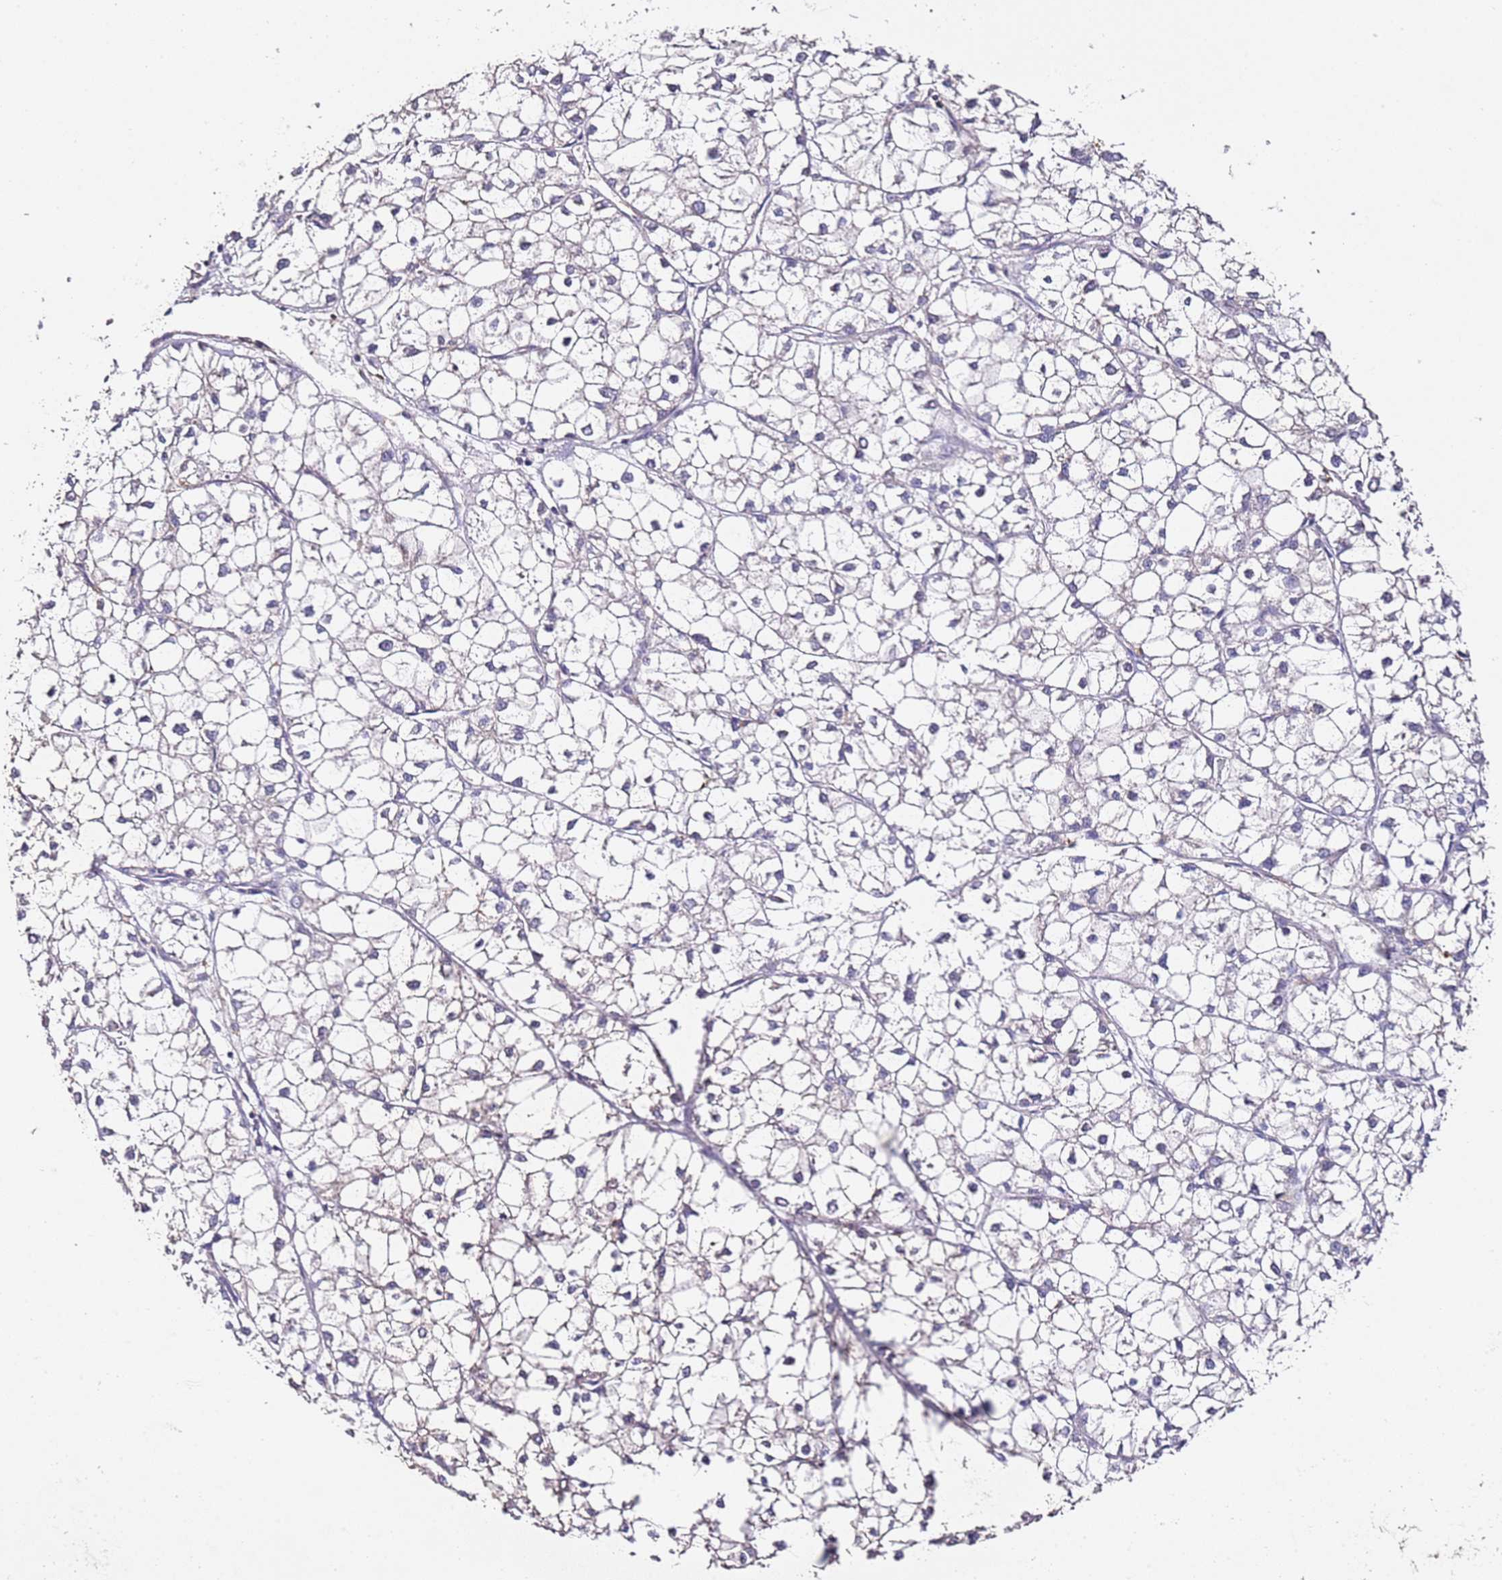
{"staining": {"intensity": "negative", "quantity": "none", "location": "none"}, "tissue": "liver cancer", "cell_type": "Tumor cells", "image_type": "cancer", "snomed": [{"axis": "morphology", "description": "Carcinoma, Hepatocellular, NOS"}, {"axis": "topography", "description": "Liver"}], "caption": "The IHC image has no significant positivity in tumor cells of liver hepatocellular carcinoma tissue. (Immunohistochemistry, brightfield microscopy, high magnification).", "gene": "OR2B11", "patient": {"sex": "female", "age": 43}}